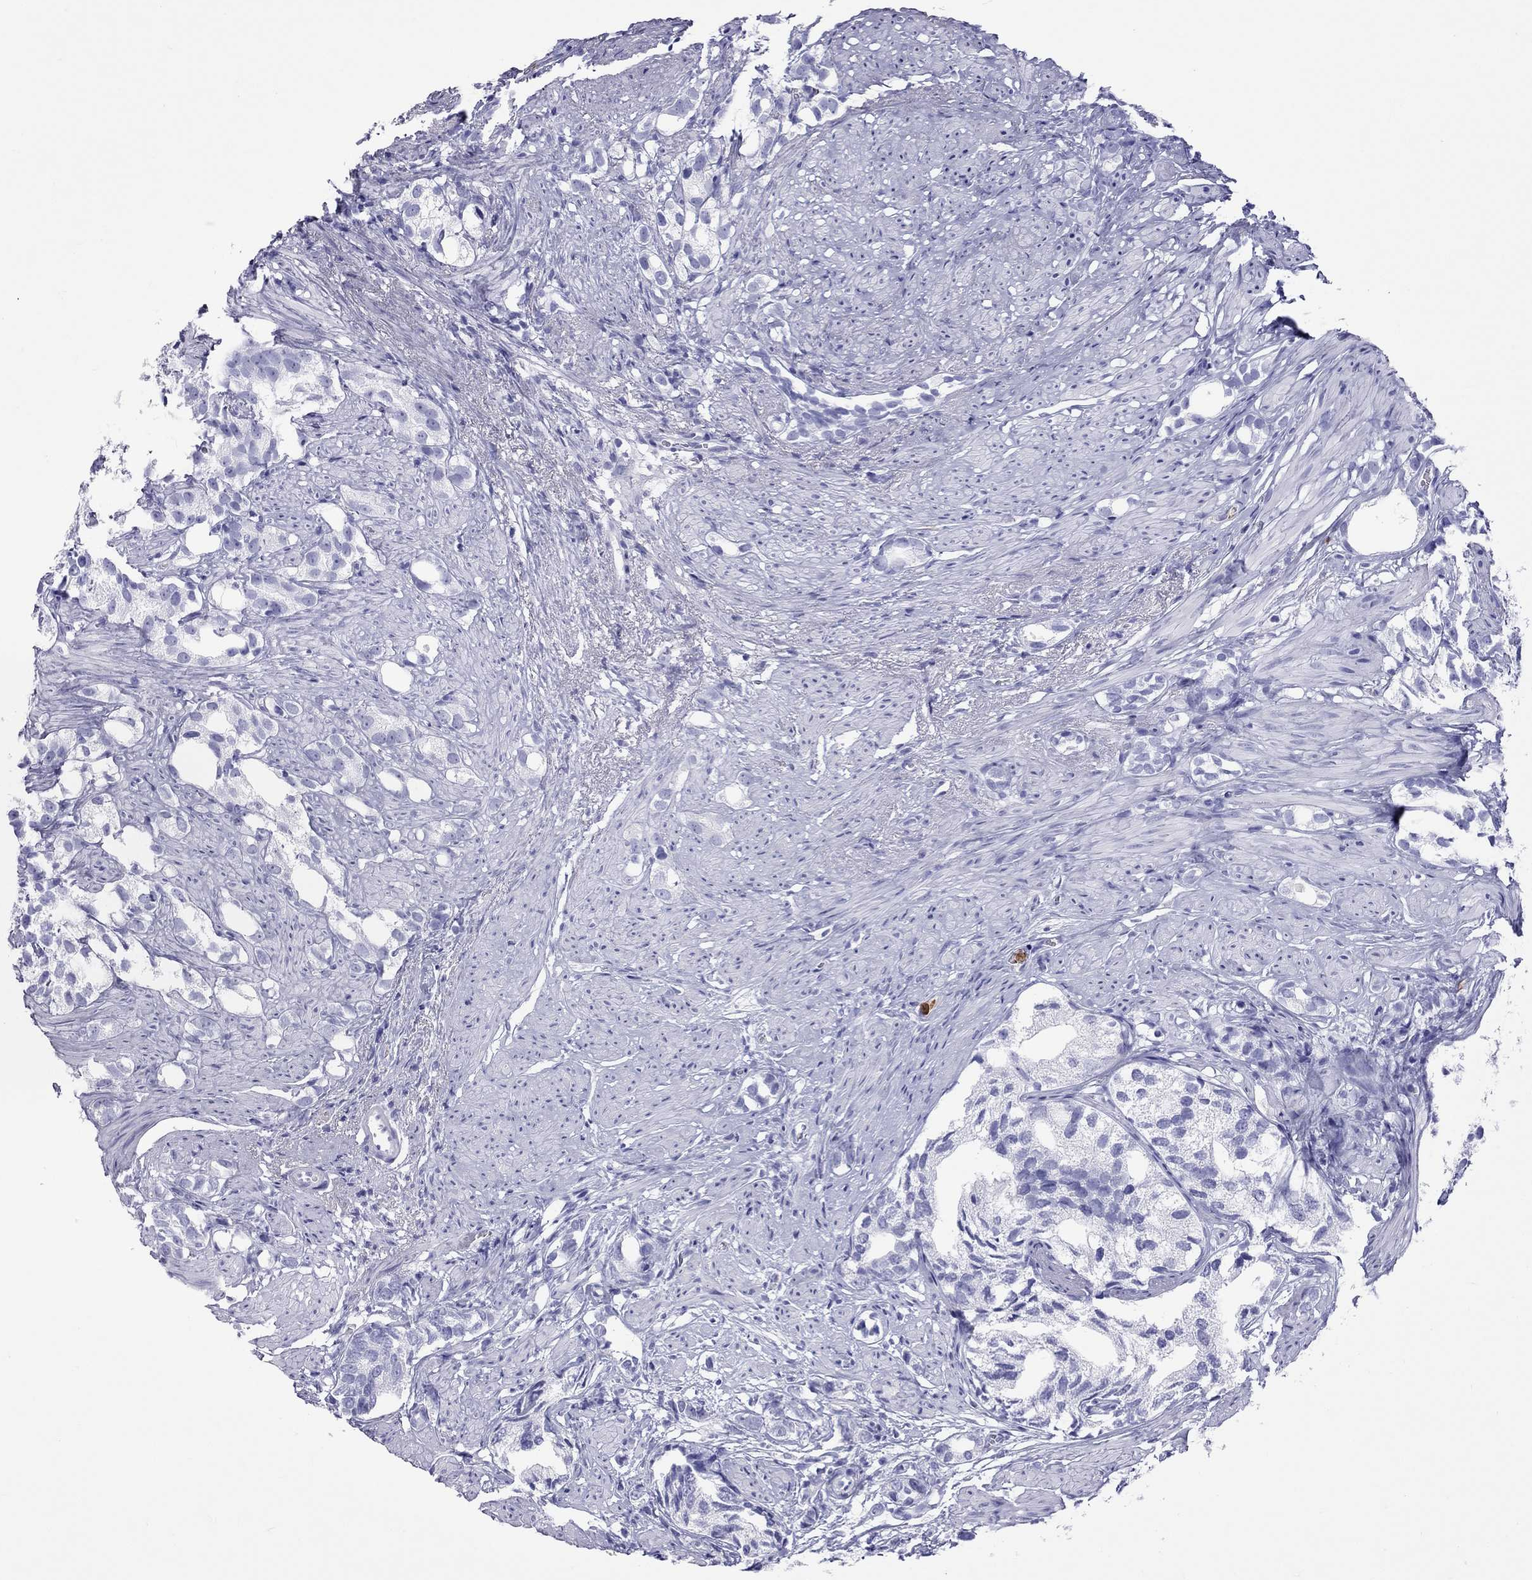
{"staining": {"intensity": "negative", "quantity": "none", "location": "none"}, "tissue": "prostate cancer", "cell_type": "Tumor cells", "image_type": "cancer", "snomed": [{"axis": "morphology", "description": "Adenocarcinoma, High grade"}, {"axis": "topography", "description": "Prostate"}], "caption": "This photomicrograph is of prostate cancer (high-grade adenocarcinoma) stained with IHC to label a protein in brown with the nuclei are counter-stained blue. There is no staining in tumor cells. (Stains: DAB (3,3'-diaminobenzidine) immunohistochemistry (IHC) with hematoxylin counter stain, Microscopy: brightfield microscopy at high magnification).", "gene": "SLAMF1", "patient": {"sex": "male", "age": 82}}